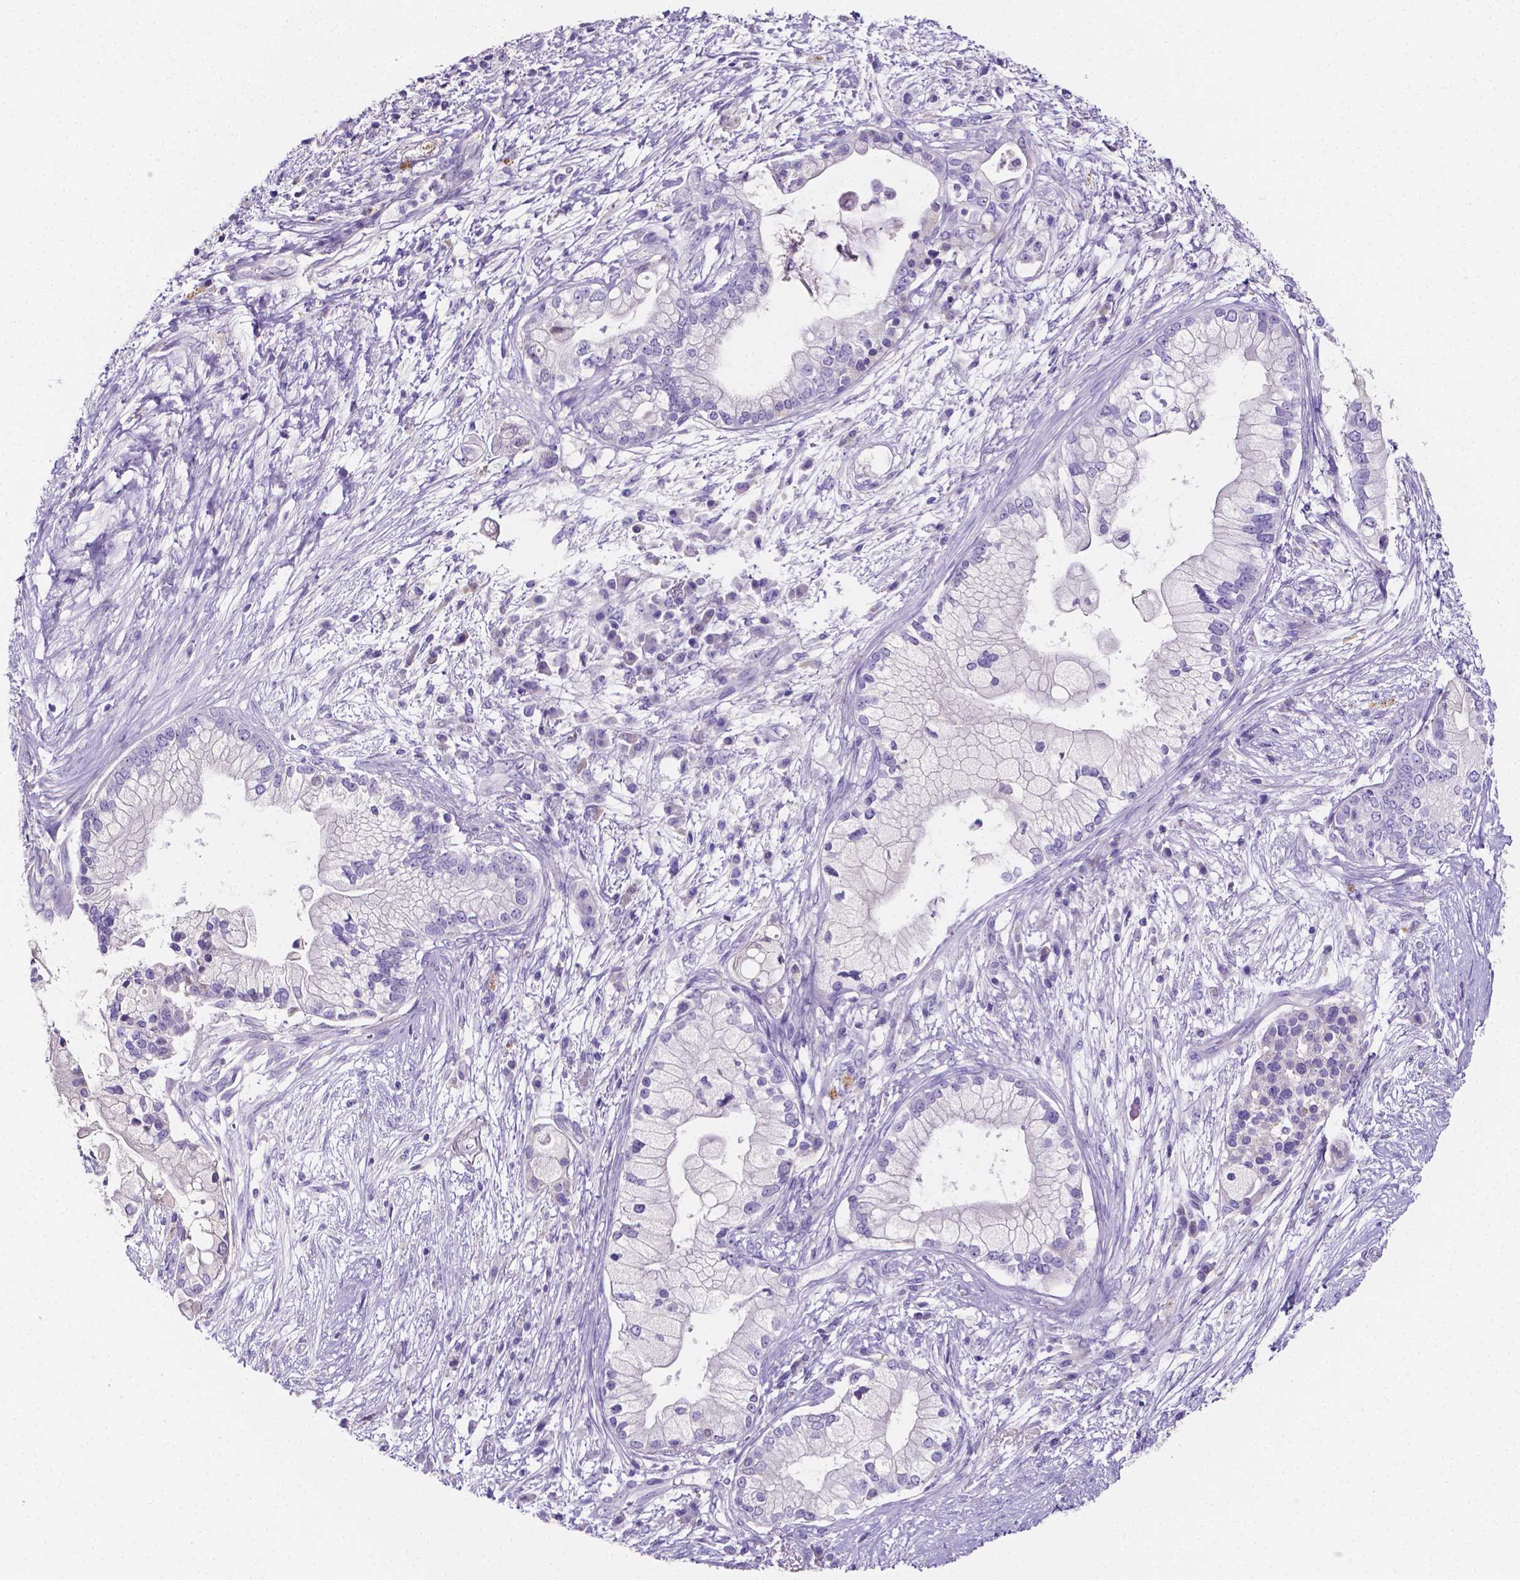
{"staining": {"intensity": "negative", "quantity": "none", "location": "none"}, "tissue": "pancreatic cancer", "cell_type": "Tumor cells", "image_type": "cancer", "snomed": [{"axis": "morphology", "description": "Adenocarcinoma, NOS"}, {"axis": "topography", "description": "Pancreas"}], "caption": "The image displays no staining of tumor cells in pancreatic cancer (adenocarcinoma).", "gene": "NRGN", "patient": {"sex": "female", "age": 69}}